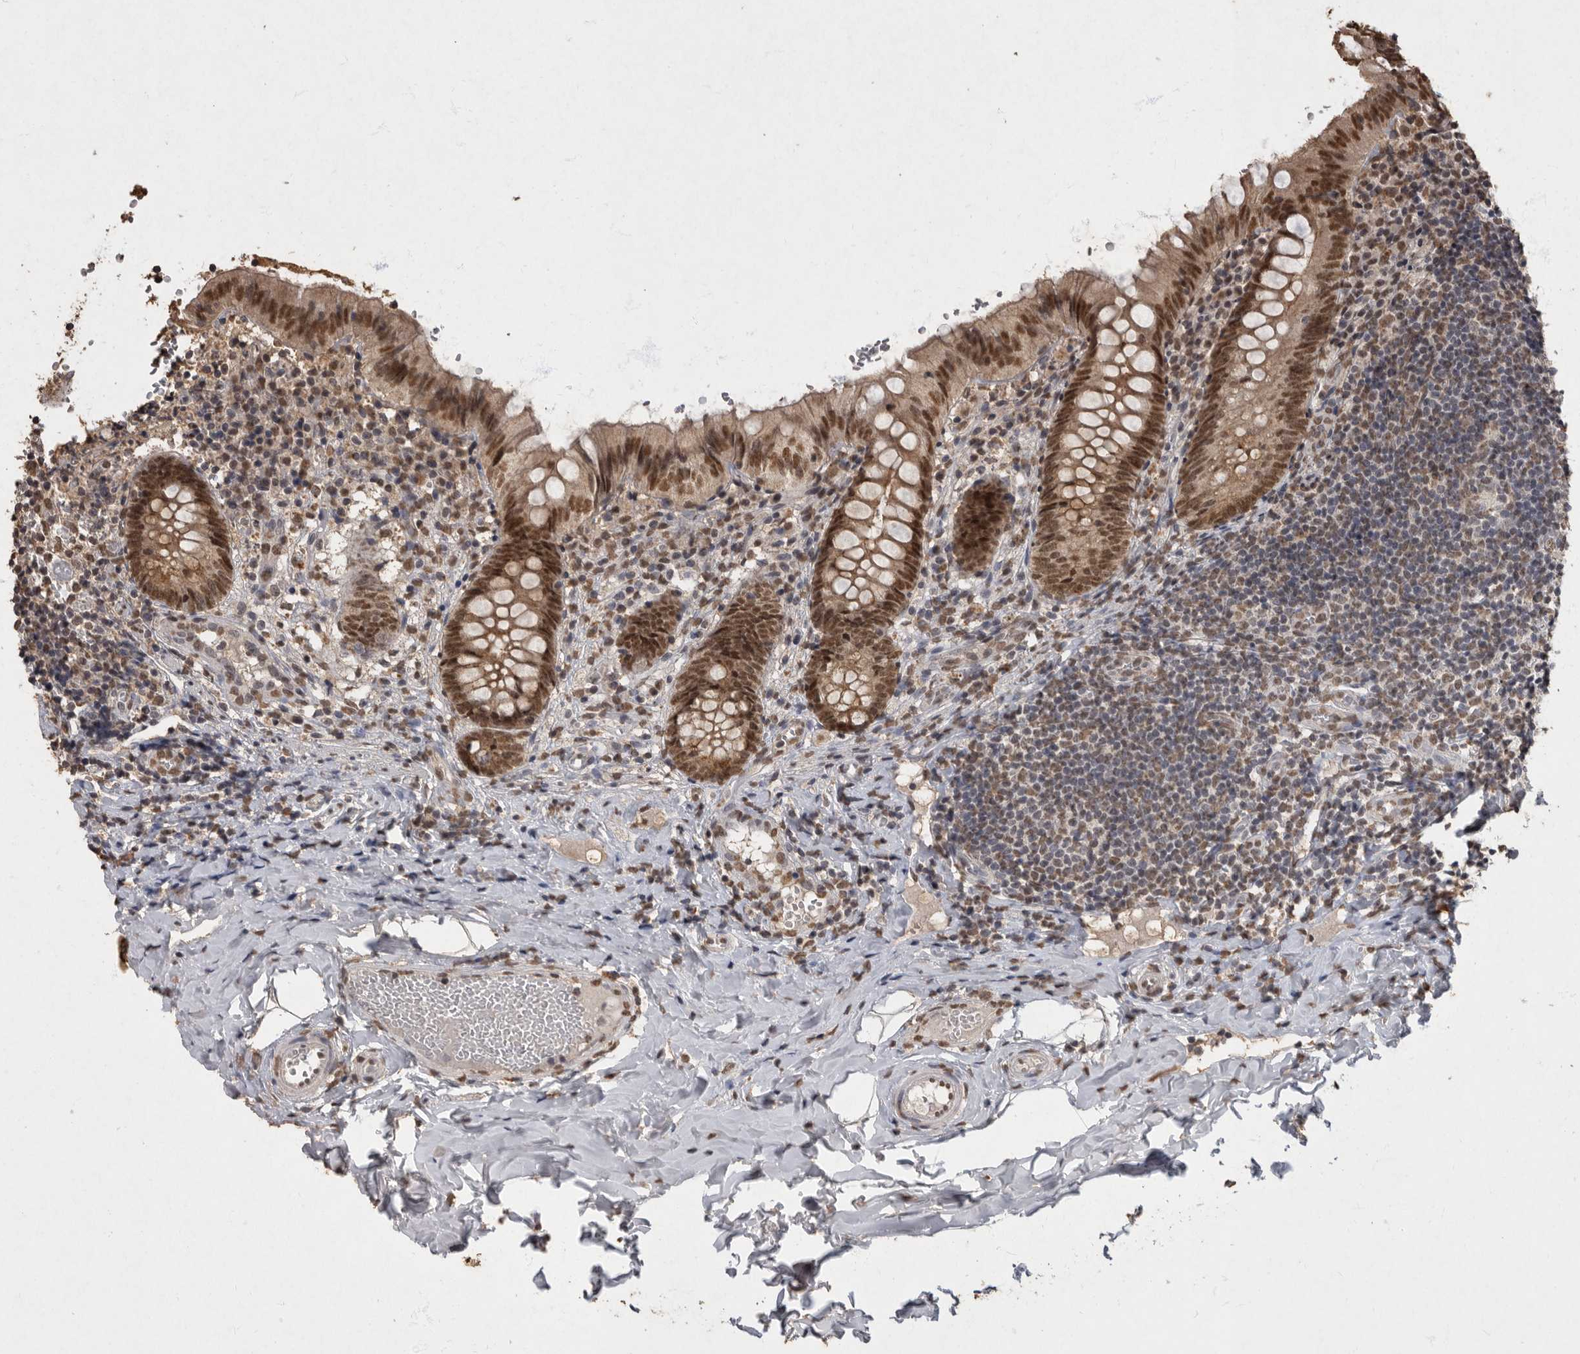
{"staining": {"intensity": "moderate", "quantity": ">75%", "location": "cytoplasmic/membranous,nuclear"}, "tissue": "appendix", "cell_type": "Glandular cells", "image_type": "normal", "snomed": [{"axis": "morphology", "description": "Normal tissue, NOS"}, {"axis": "topography", "description": "Appendix"}], "caption": "High-magnification brightfield microscopy of normal appendix stained with DAB (brown) and counterstained with hematoxylin (blue). glandular cells exhibit moderate cytoplasmic/membranous,nuclear expression is appreciated in about>75% of cells. (Brightfield microscopy of DAB IHC at high magnification).", "gene": "NBL1", "patient": {"sex": "male", "age": 8}}